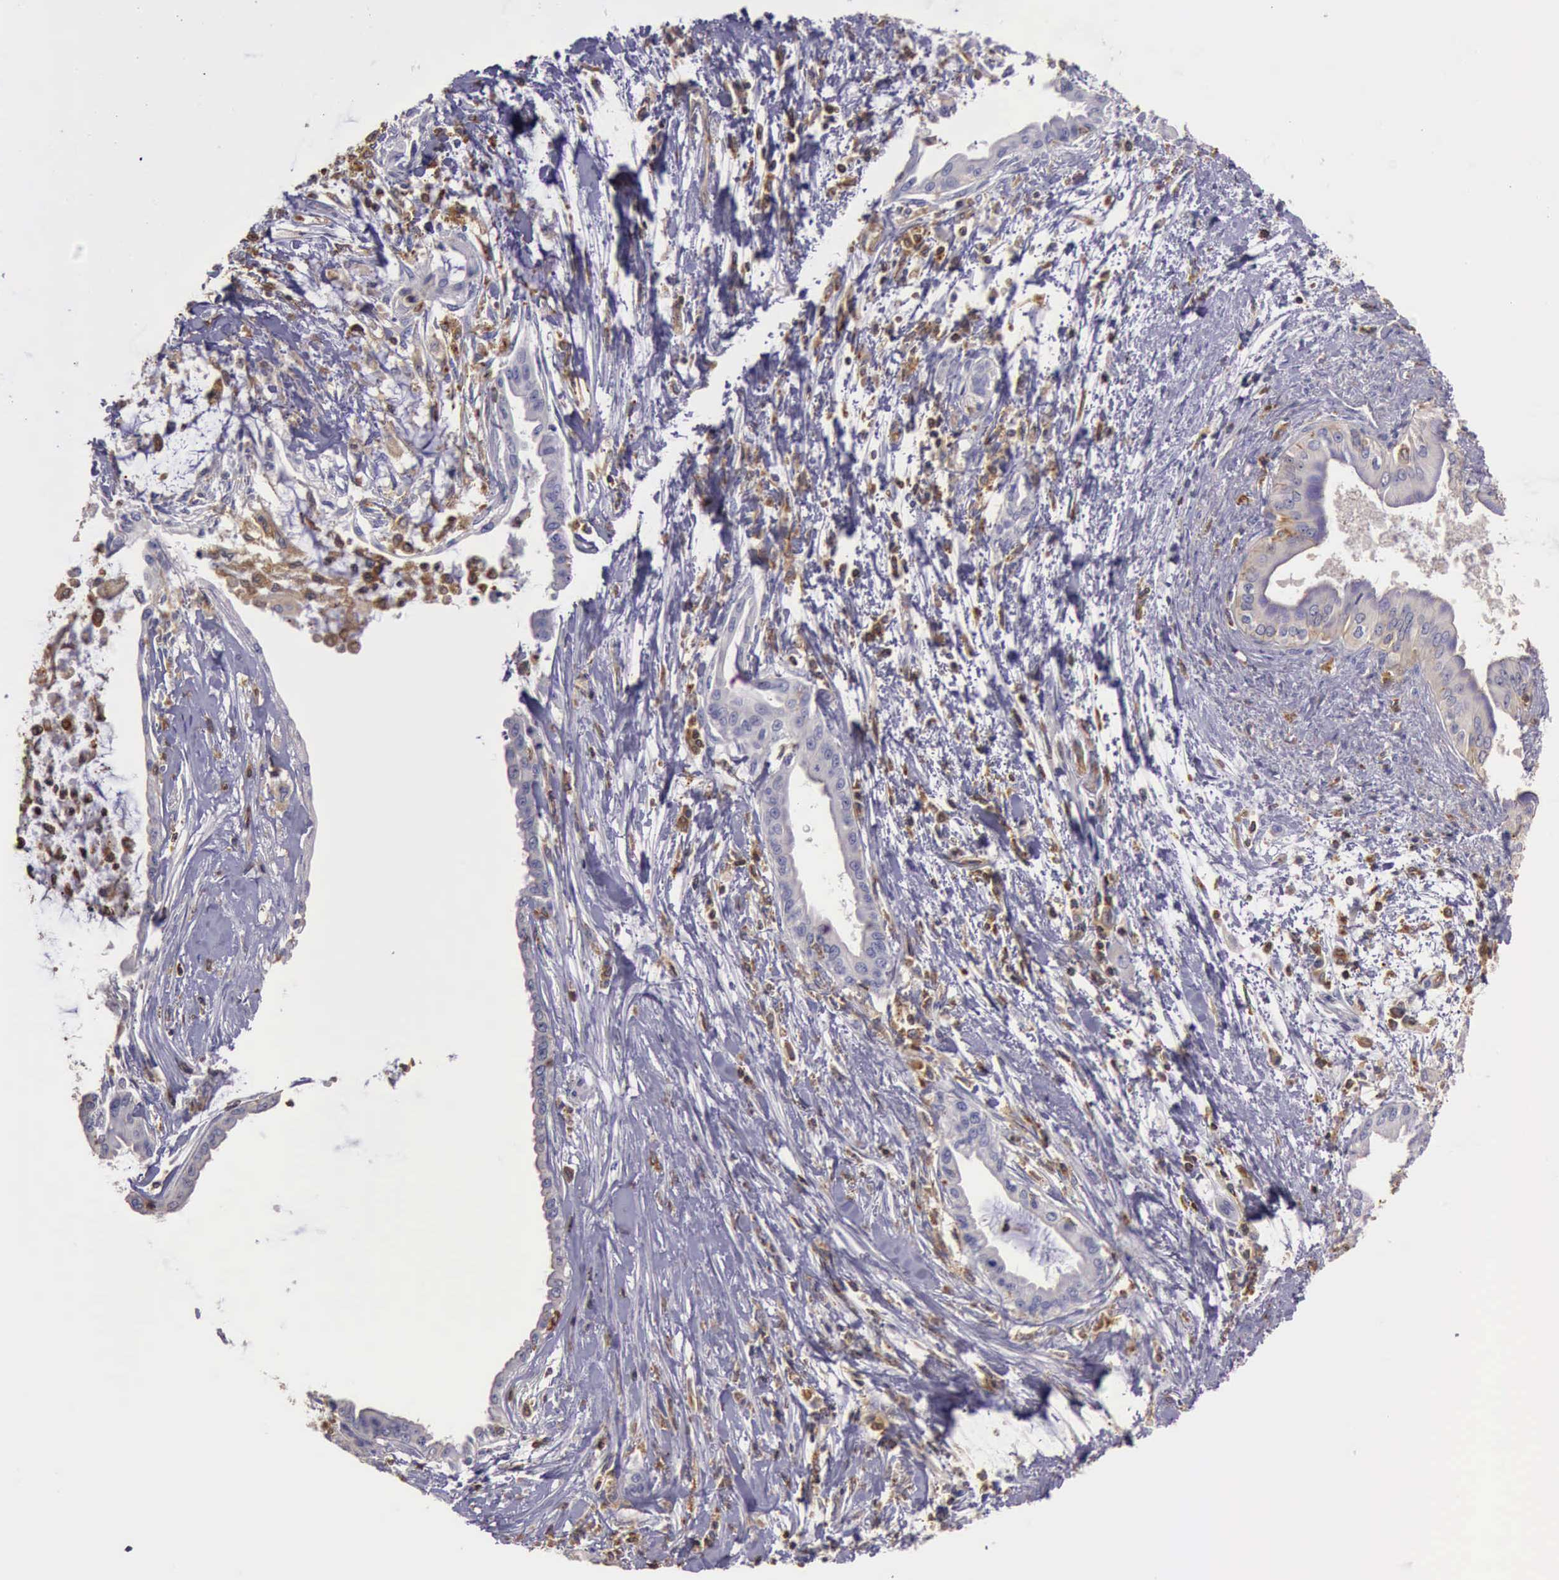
{"staining": {"intensity": "negative", "quantity": "none", "location": "none"}, "tissue": "pancreatic cancer", "cell_type": "Tumor cells", "image_type": "cancer", "snomed": [{"axis": "morphology", "description": "Adenocarcinoma, NOS"}, {"axis": "topography", "description": "Pancreas"}], "caption": "High power microscopy histopathology image of an immunohistochemistry image of pancreatic adenocarcinoma, revealing no significant positivity in tumor cells.", "gene": "ARHGAP4", "patient": {"sex": "female", "age": 64}}